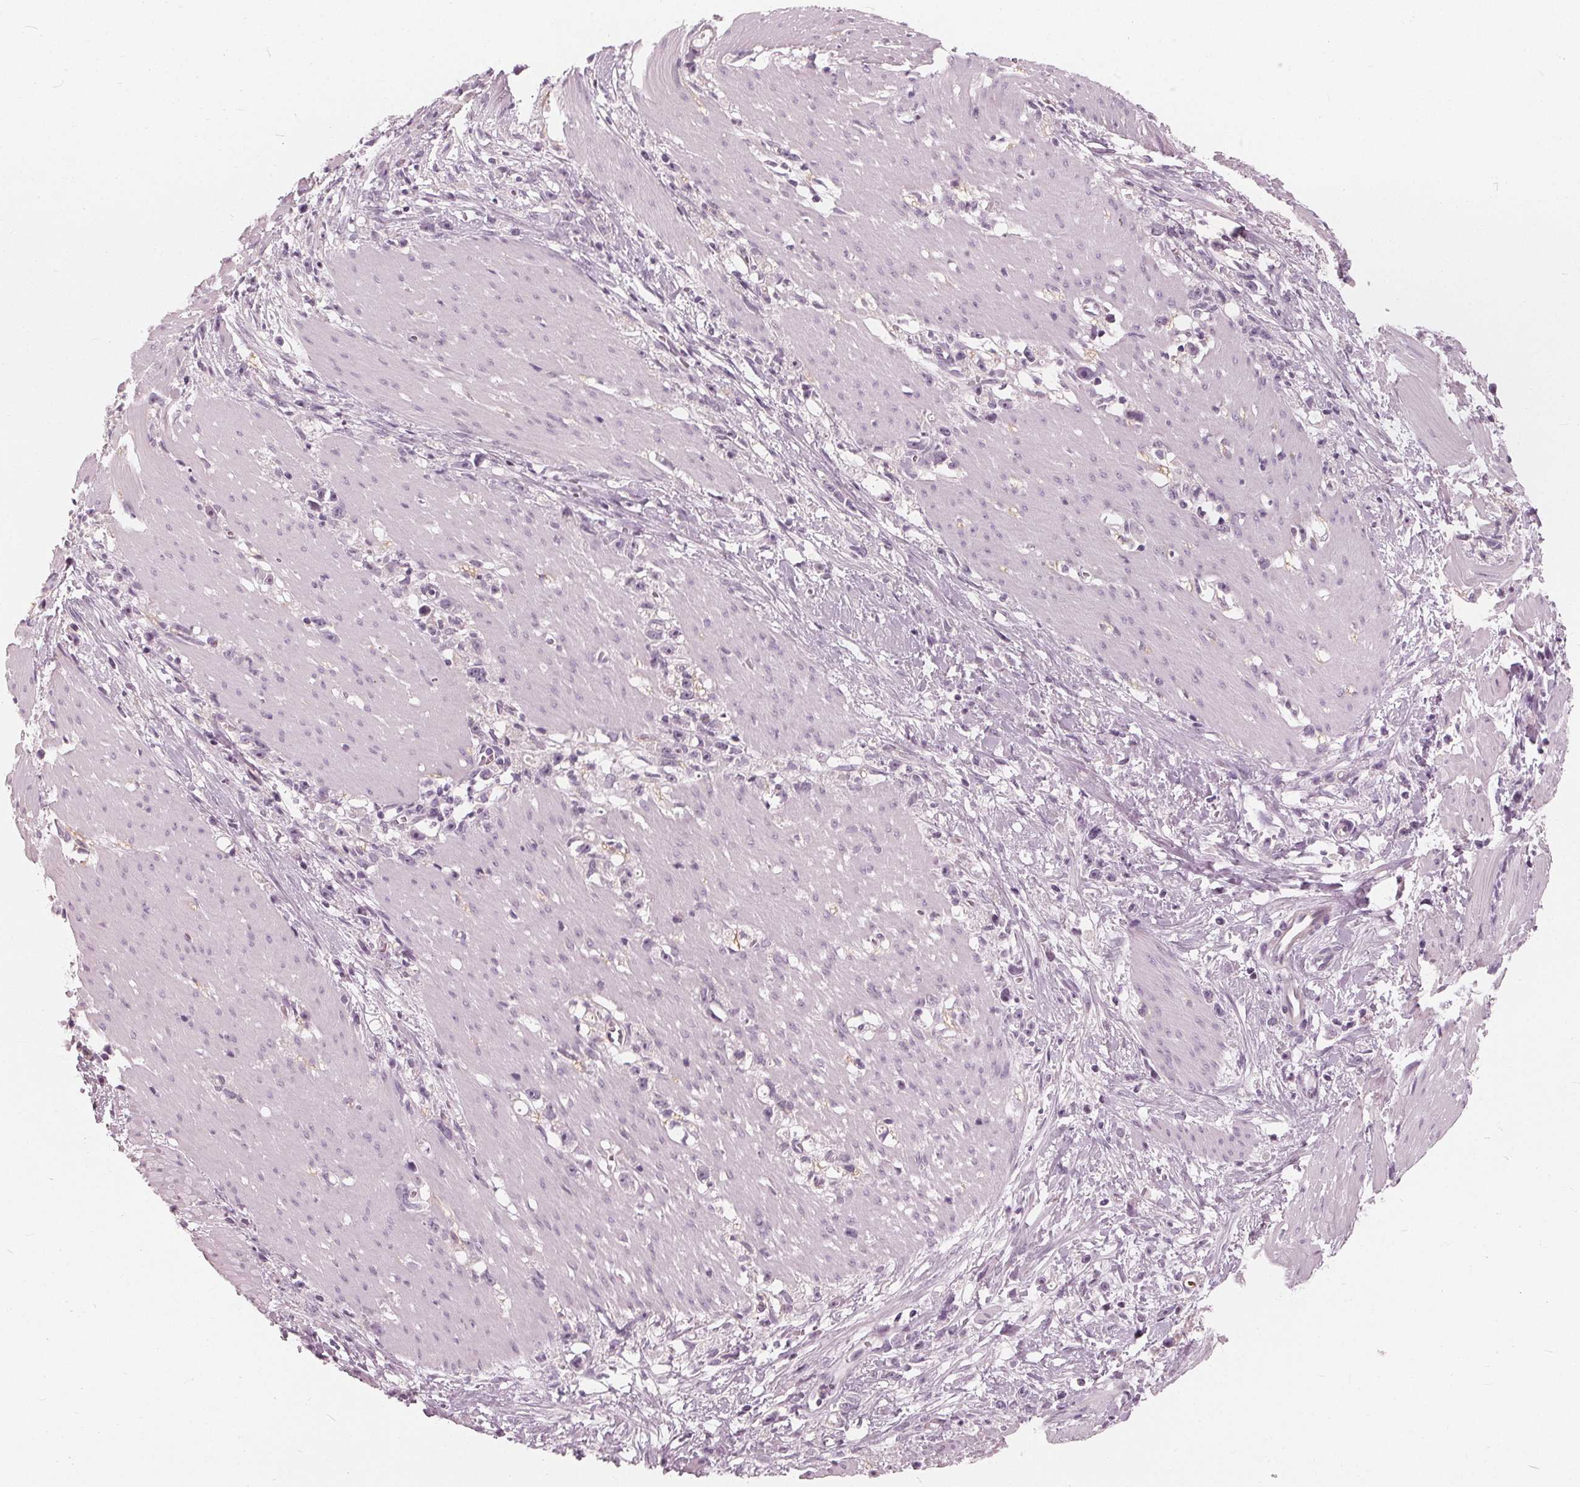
{"staining": {"intensity": "negative", "quantity": "none", "location": "none"}, "tissue": "stomach cancer", "cell_type": "Tumor cells", "image_type": "cancer", "snomed": [{"axis": "morphology", "description": "Adenocarcinoma, NOS"}, {"axis": "topography", "description": "Stomach"}], "caption": "Stomach adenocarcinoma was stained to show a protein in brown. There is no significant staining in tumor cells. Brightfield microscopy of immunohistochemistry stained with DAB (brown) and hematoxylin (blue), captured at high magnification.", "gene": "SAT2", "patient": {"sex": "female", "age": 59}}